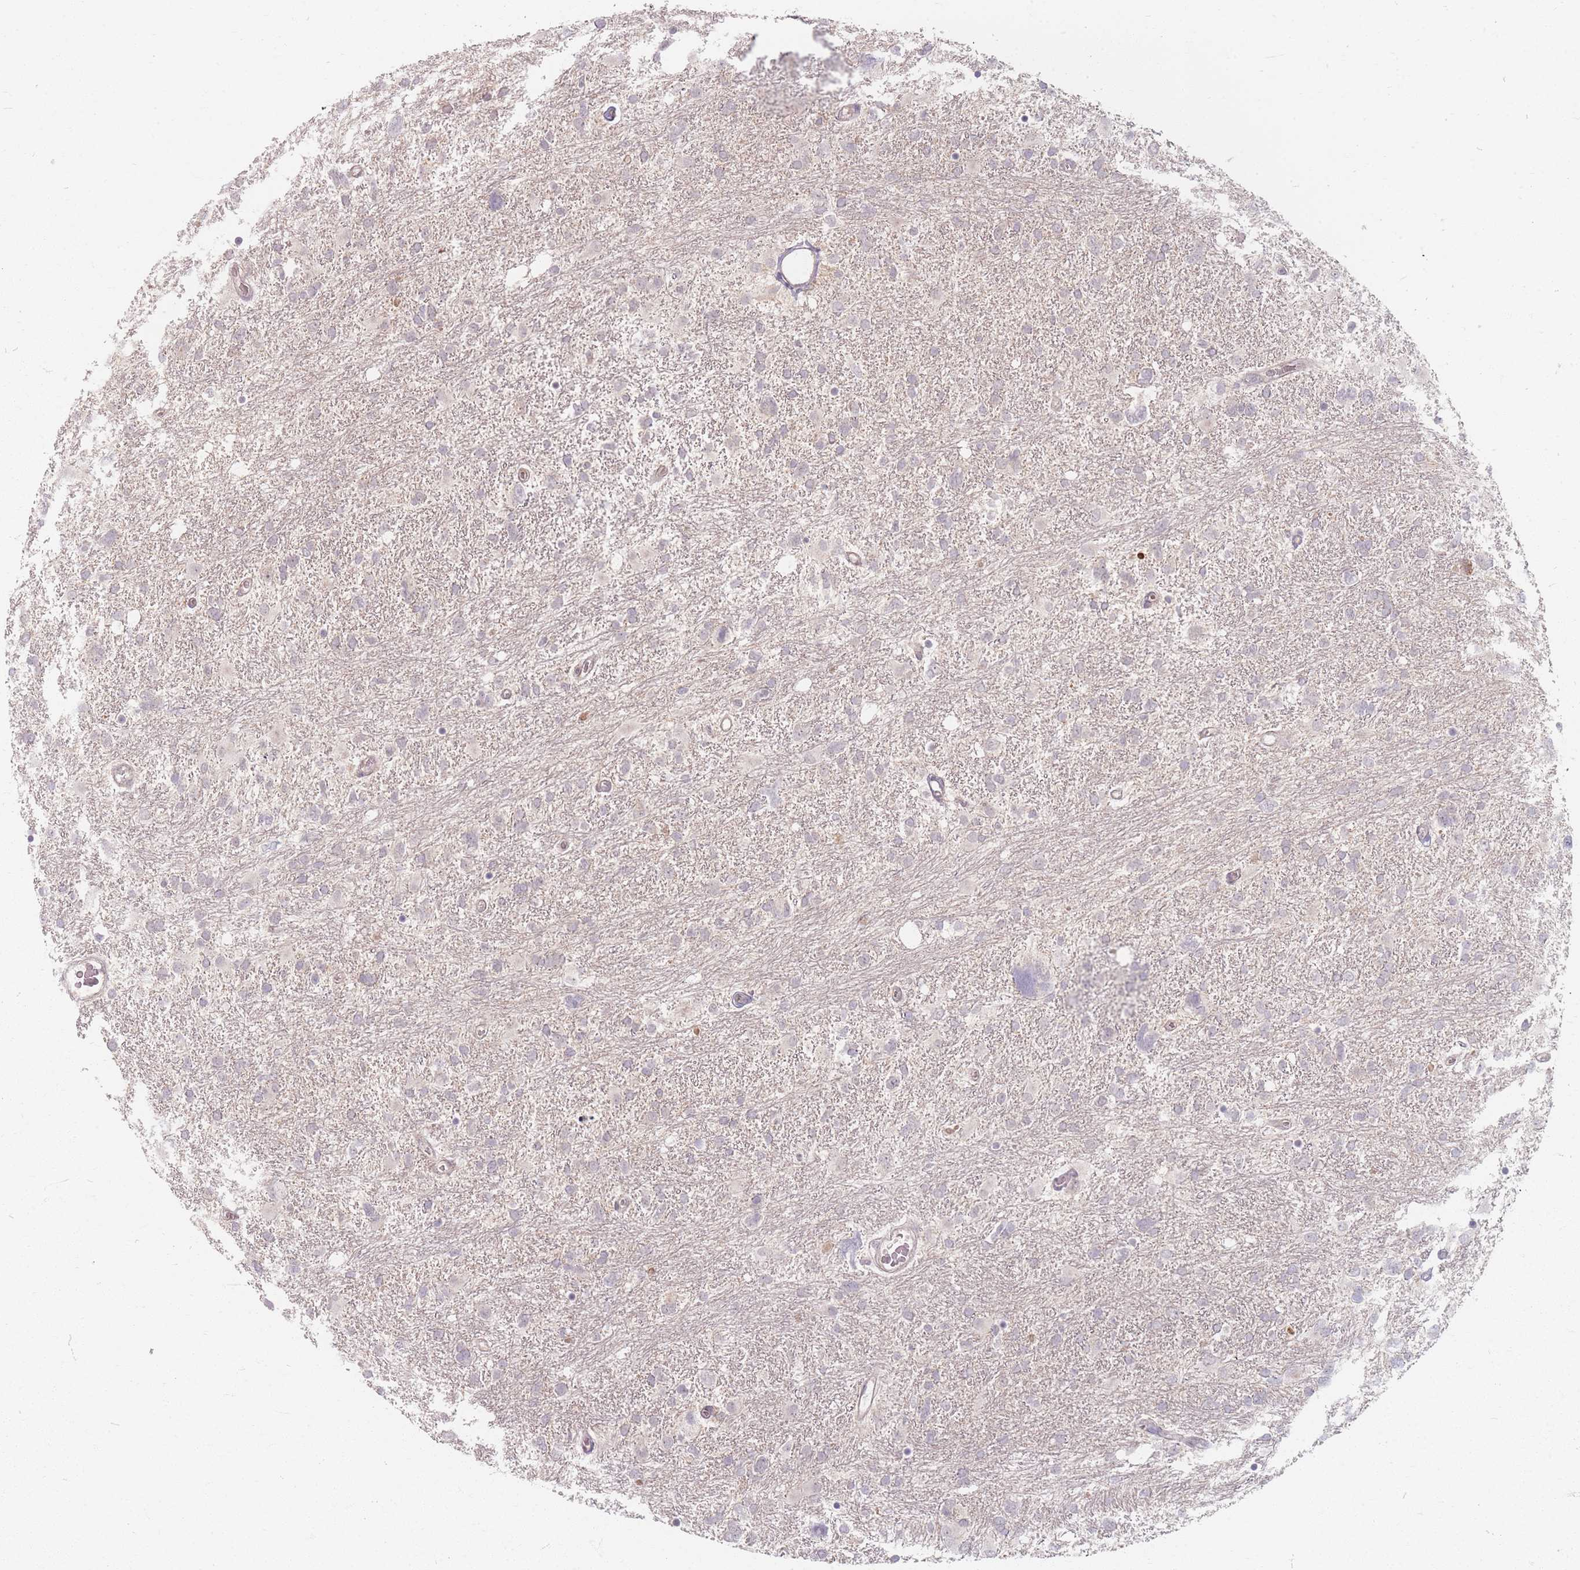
{"staining": {"intensity": "negative", "quantity": "none", "location": "none"}, "tissue": "glioma", "cell_type": "Tumor cells", "image_type": "cancer", "snomed": [{"axis": "morphology", "description": "Glioma, malignant, High grade"}, {"axis": "topography", "description": "Brain"}], "caption": "Immunohistochemistry (IHC) histopathology image of malignant high-grade glioma stained for a protein (brown), which reveals no expression in tumor cells.", "gene": "GABRA6", "patient": {"sex": "male", "age": 61}}